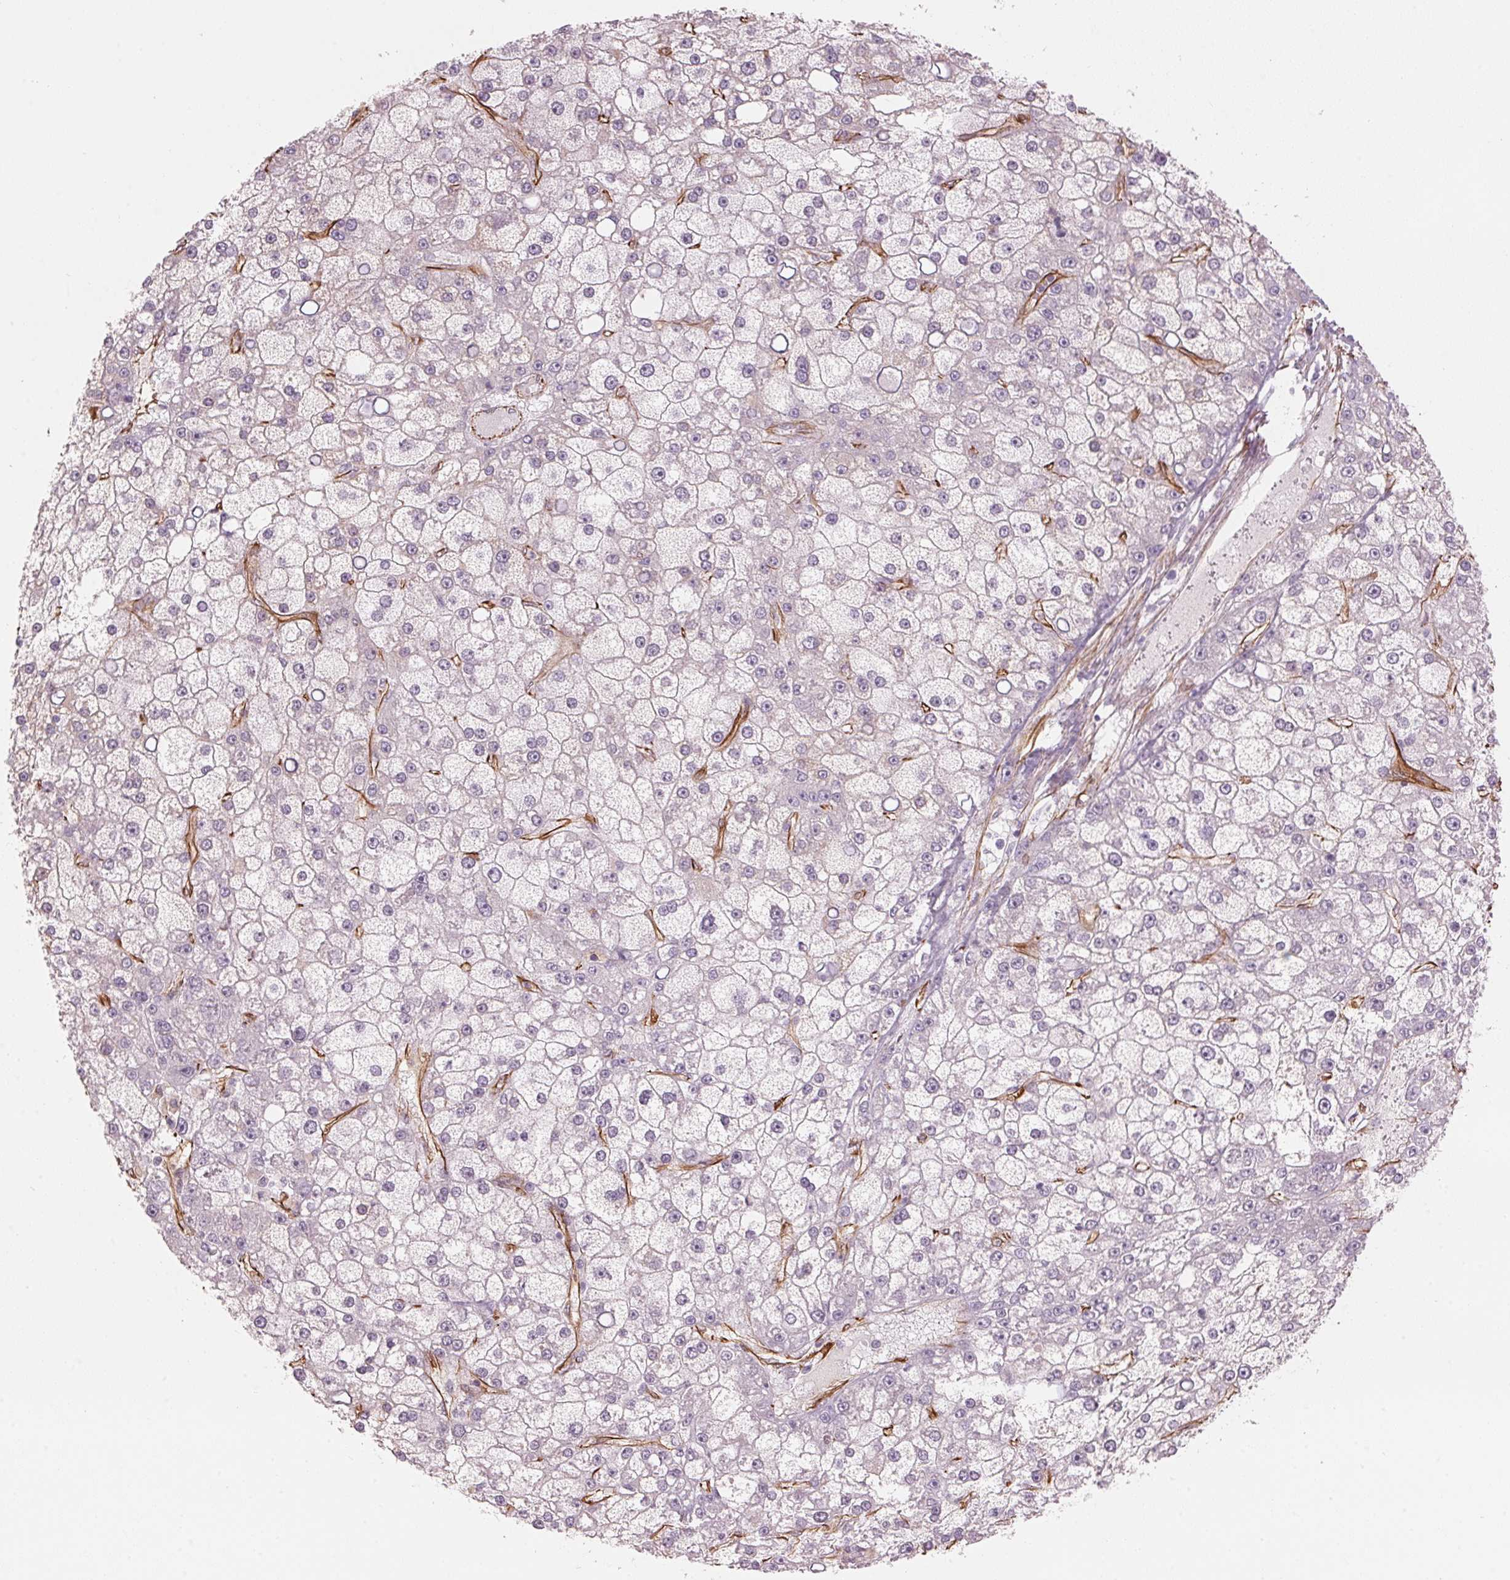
{"staining": {"intensity": "negative", "quantity": "none", "location": "none"}, "tissue": "liver cancer", "cell_type": "Tumor cells", "image_type": "cancer", "snomed": [{"axis": "morphology", "description": "Carcinoma, Hepatocellular, NOS"}, {"axis": "topography", "description": "Liver"}], "caption": "This is a photomicrograph of IHC staining of liver hepatocellular carcinoma, which shows no expression in tumor cells.", "gene": "CLPS", "patient": {"sex": "male", "age": 67}}